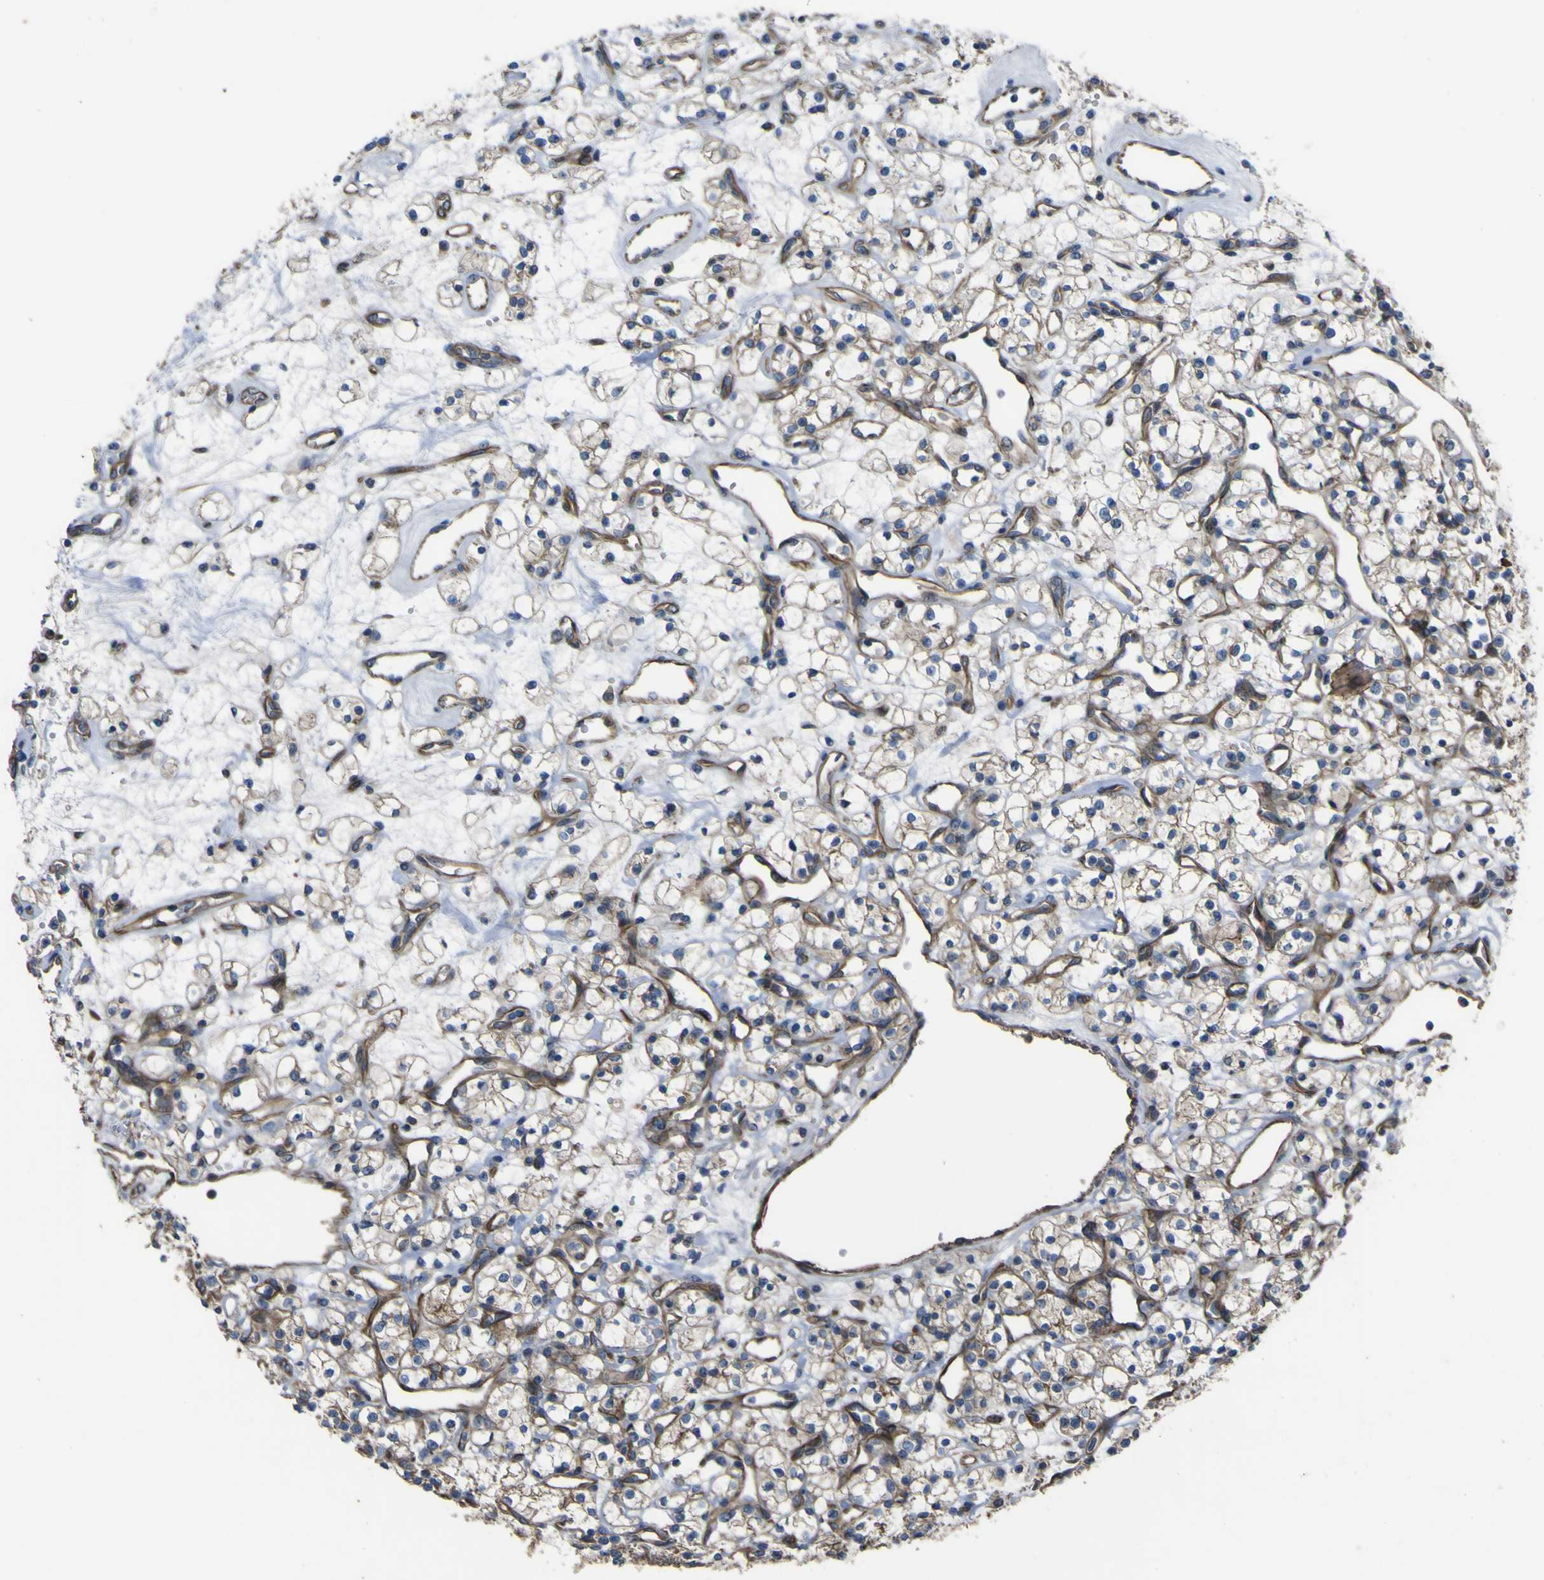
{"staining": {"intensity": "moderate", "quantity": ">75%", "location": "cytoplasmic/membranous"}, "tissue": "renal cancer", "cell_type": "Tumor cells", "image_type": "cancer", "snomed": [{"axis": "morphology", "description": "Adenocarcinoma, NOS"}, {"axis": "topography", "description": "Kidney"}], "caption": "Renal cancer stained with DAB IHC displays medium levels of moderate cytoplasmic/membranous positivity in approximately >75% of tumor cells.", "gene": "FBXO30", "patient": {"sex": "female", "age": 60}}